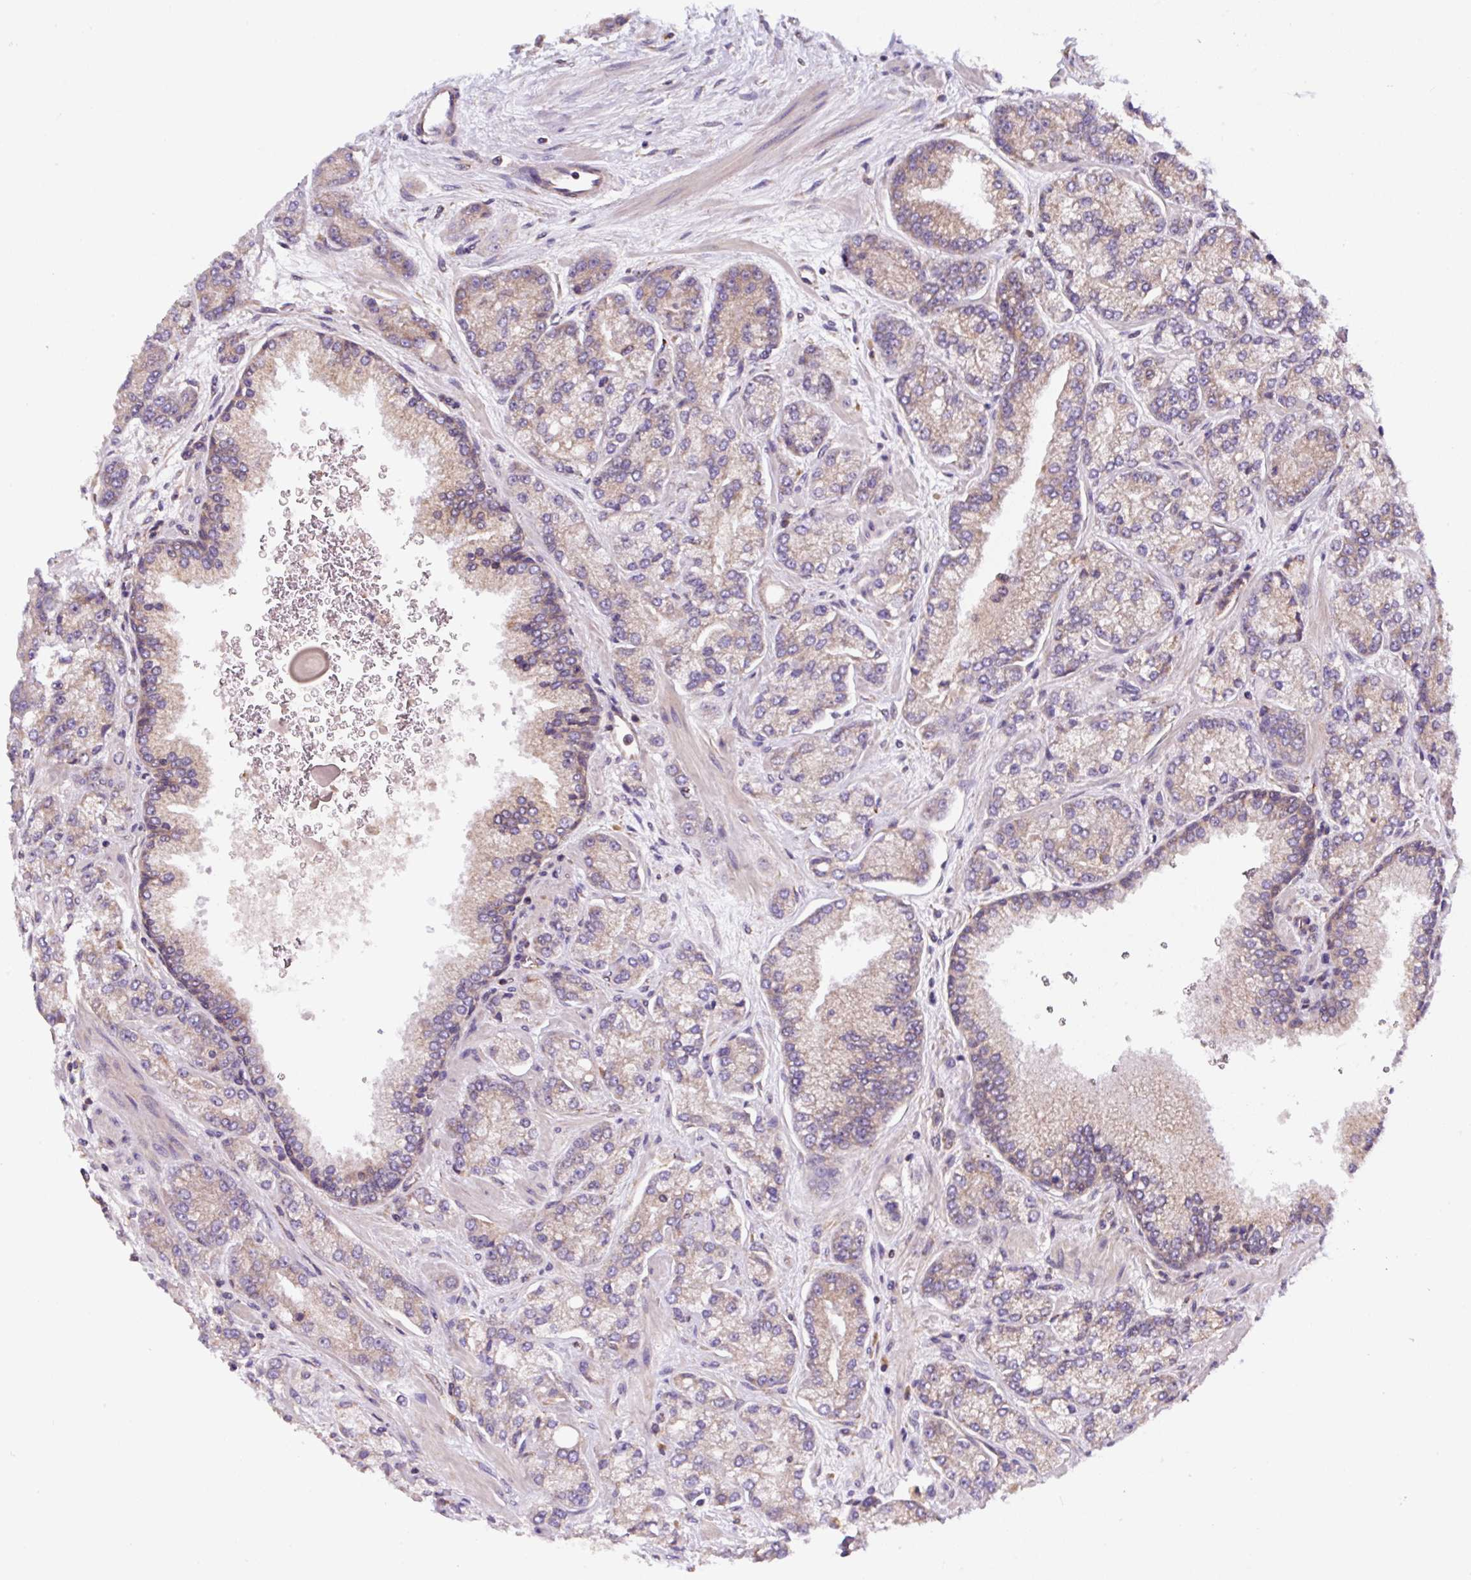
{"staining": {"intensity": "weak", "quantity": "25%-75%", "location": "cytoplasmic/membranous"}, "tissue": "prostate cancer", "cell_type": "Tumor cells", "image_type": "cancer", "snomed": [{"axis": "morphology", "description": "Adenocarcinoma, High grade"}, {"axis": "topography", "description": "Prostate"}], "caption": "The immunohistochemical stain shows weak cytoplasmic/membranous expression in tumor cells of prostate cancer tissue.", "gene": "APOBEC3D", "patient": {"sex": "male", "age": 68}}